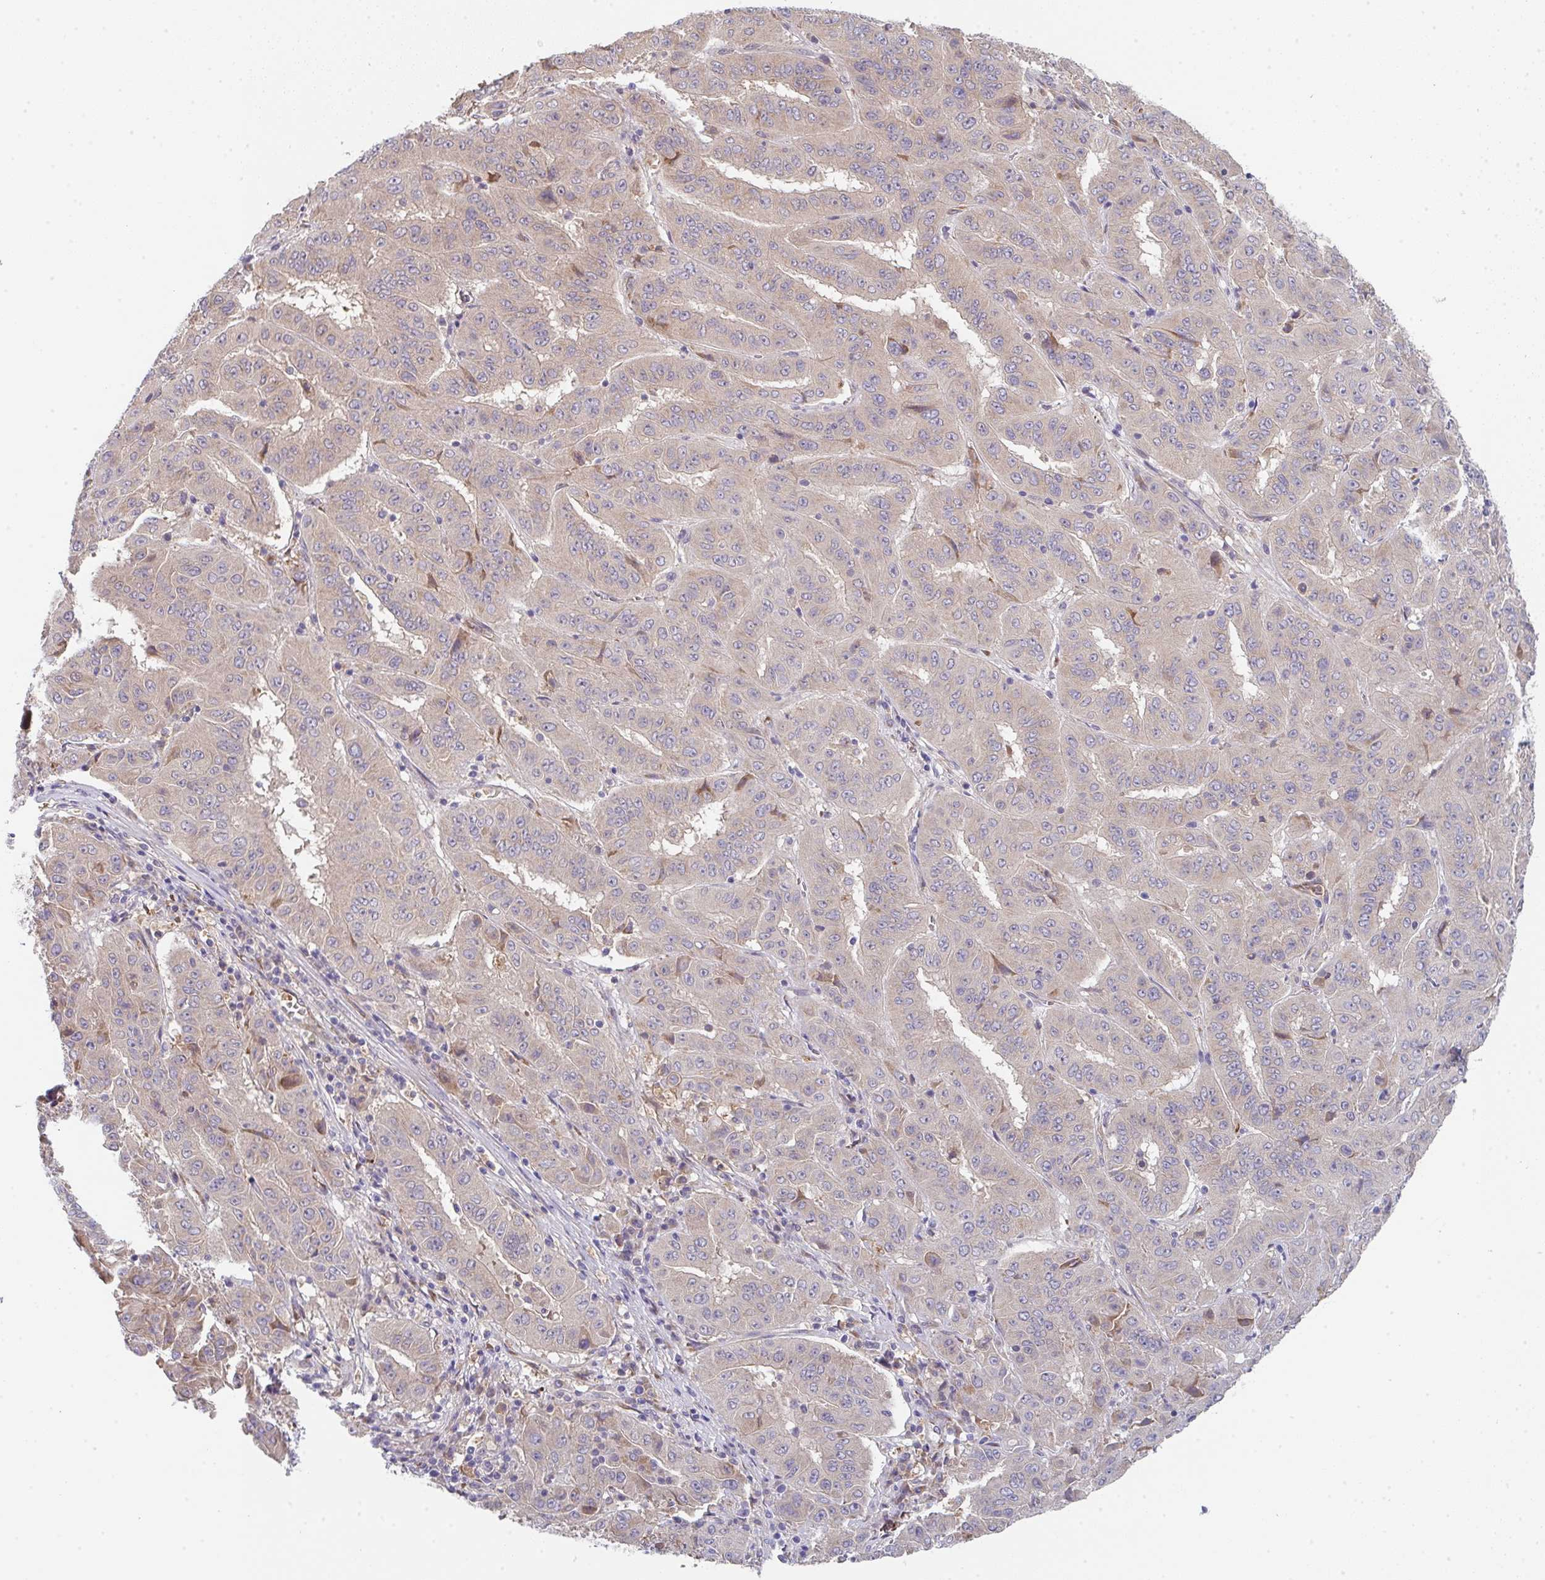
{"staining": {"intensity": "weak", "quantity": "25%-75%", "location": "cytoplasmic/membranous"}, "tissue": "pancreatic cancer", "cell_type": "Tumor cells", "image_type": "cancer", "snomed": [{"axis": "morphology", "description": "Adenocarcinoma, NOS"}, {"axis": "topography", "description": "Pancreas"}], "caption": "Immunohistochemical staining of human adenocarcinoma (pancreatic) displays low levels of weak cytoplasmic/membranous protein expression in approximately 25%-75% of tumor cells. Nuclei are stained in blue.", "gene": "TSPAN31", "patient": {"sex": "male", "age": 63}}